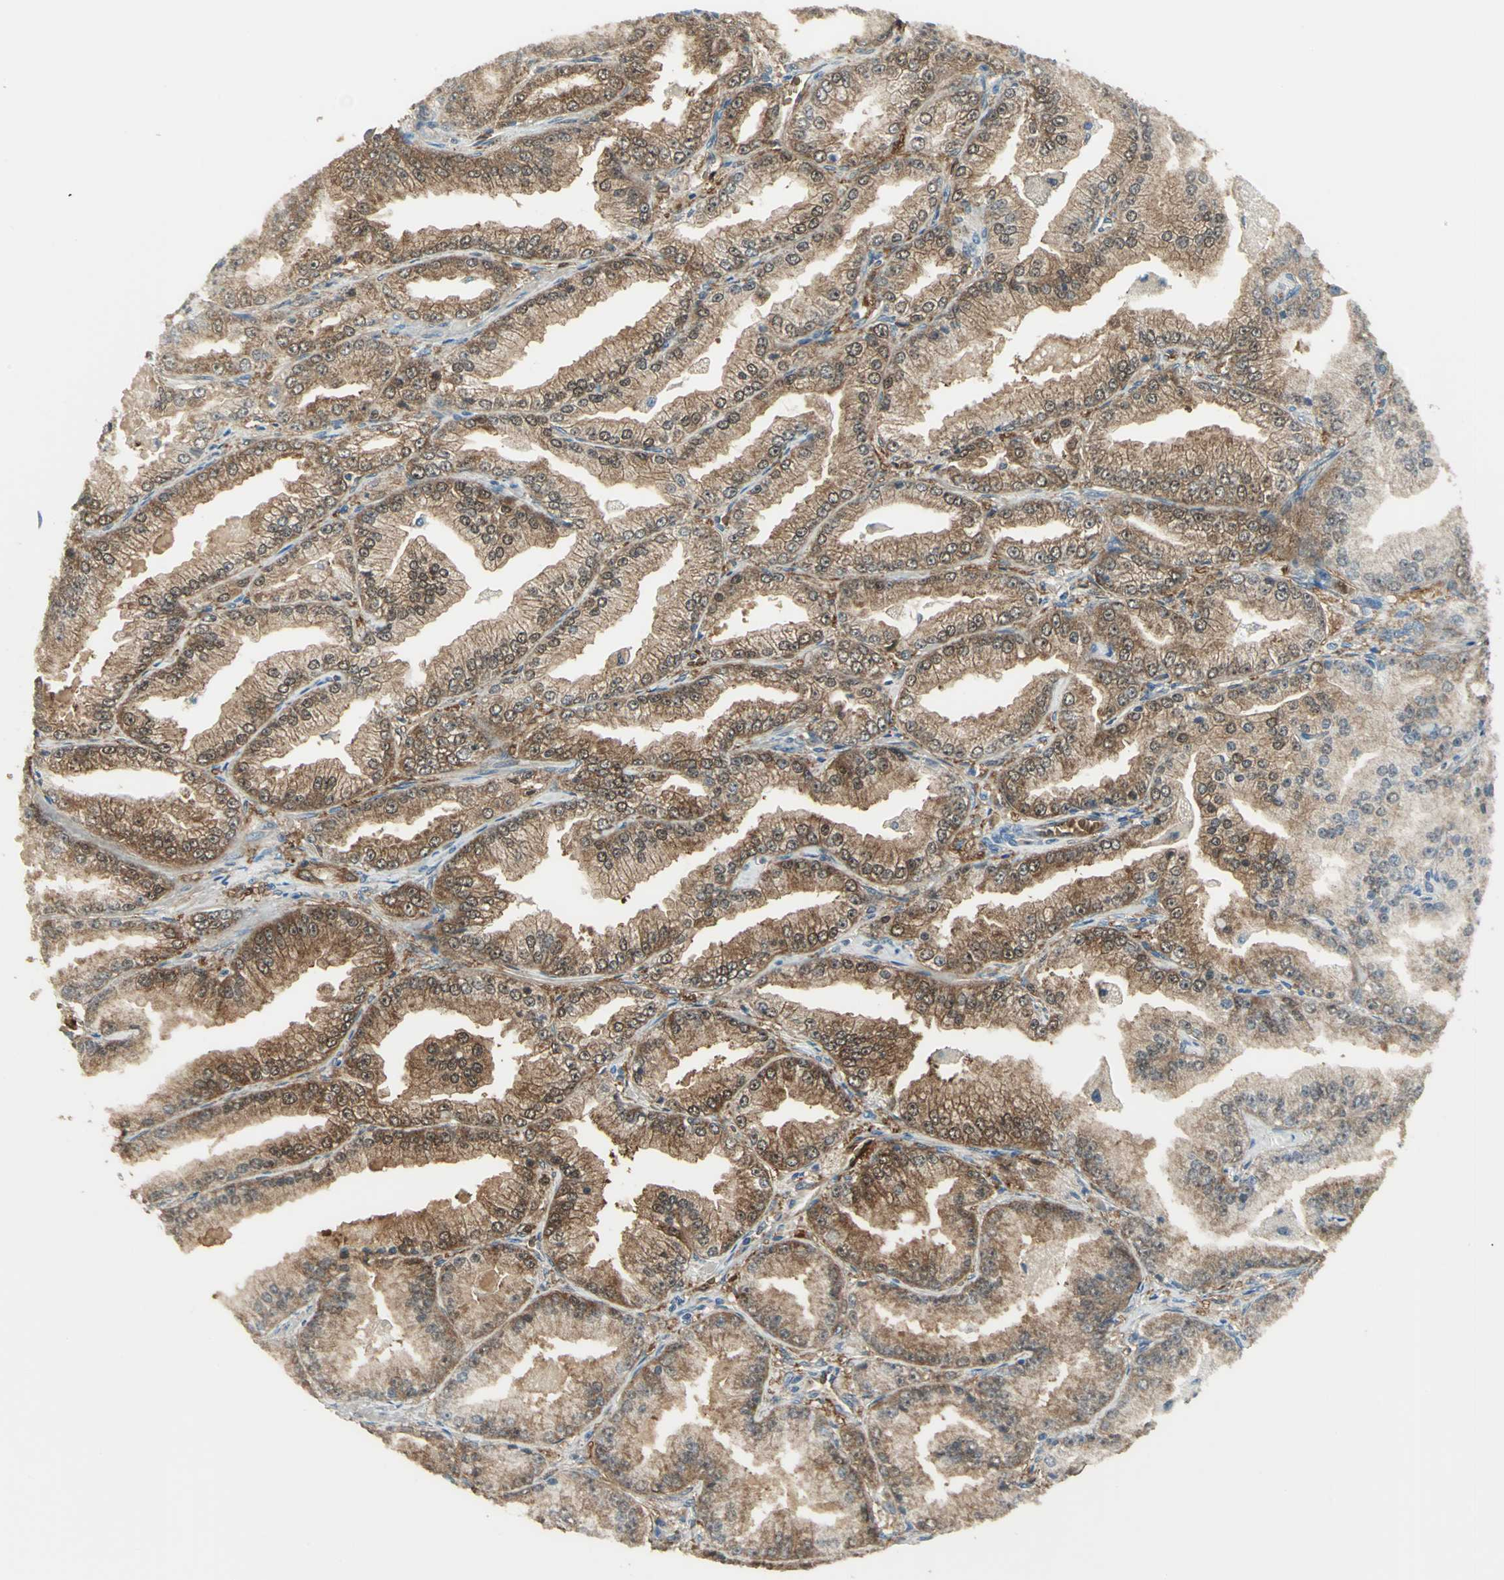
{"staining": {"intensity": "moderate", "quantity": ">75%", "location": "cytoplasmic/membranous,nuclear"}, "tissue": "prostate cancer", "cell_type": "Tumor cells", "image_type": "cancer", "snomed": [{"axis": "morphology", "description": "Adenocarcinoma, High grade"}, {"axis": "topography", "description": "Prostate"}], "caption": "Human prostate cancer stained for a protein (brown) shows moderate cytoplasmic/membranous and nuclear positive positivity in approximately >75% of tumor cells.", "gene": "DDAH1", "patient": {"sex": "male", "age": 61}}